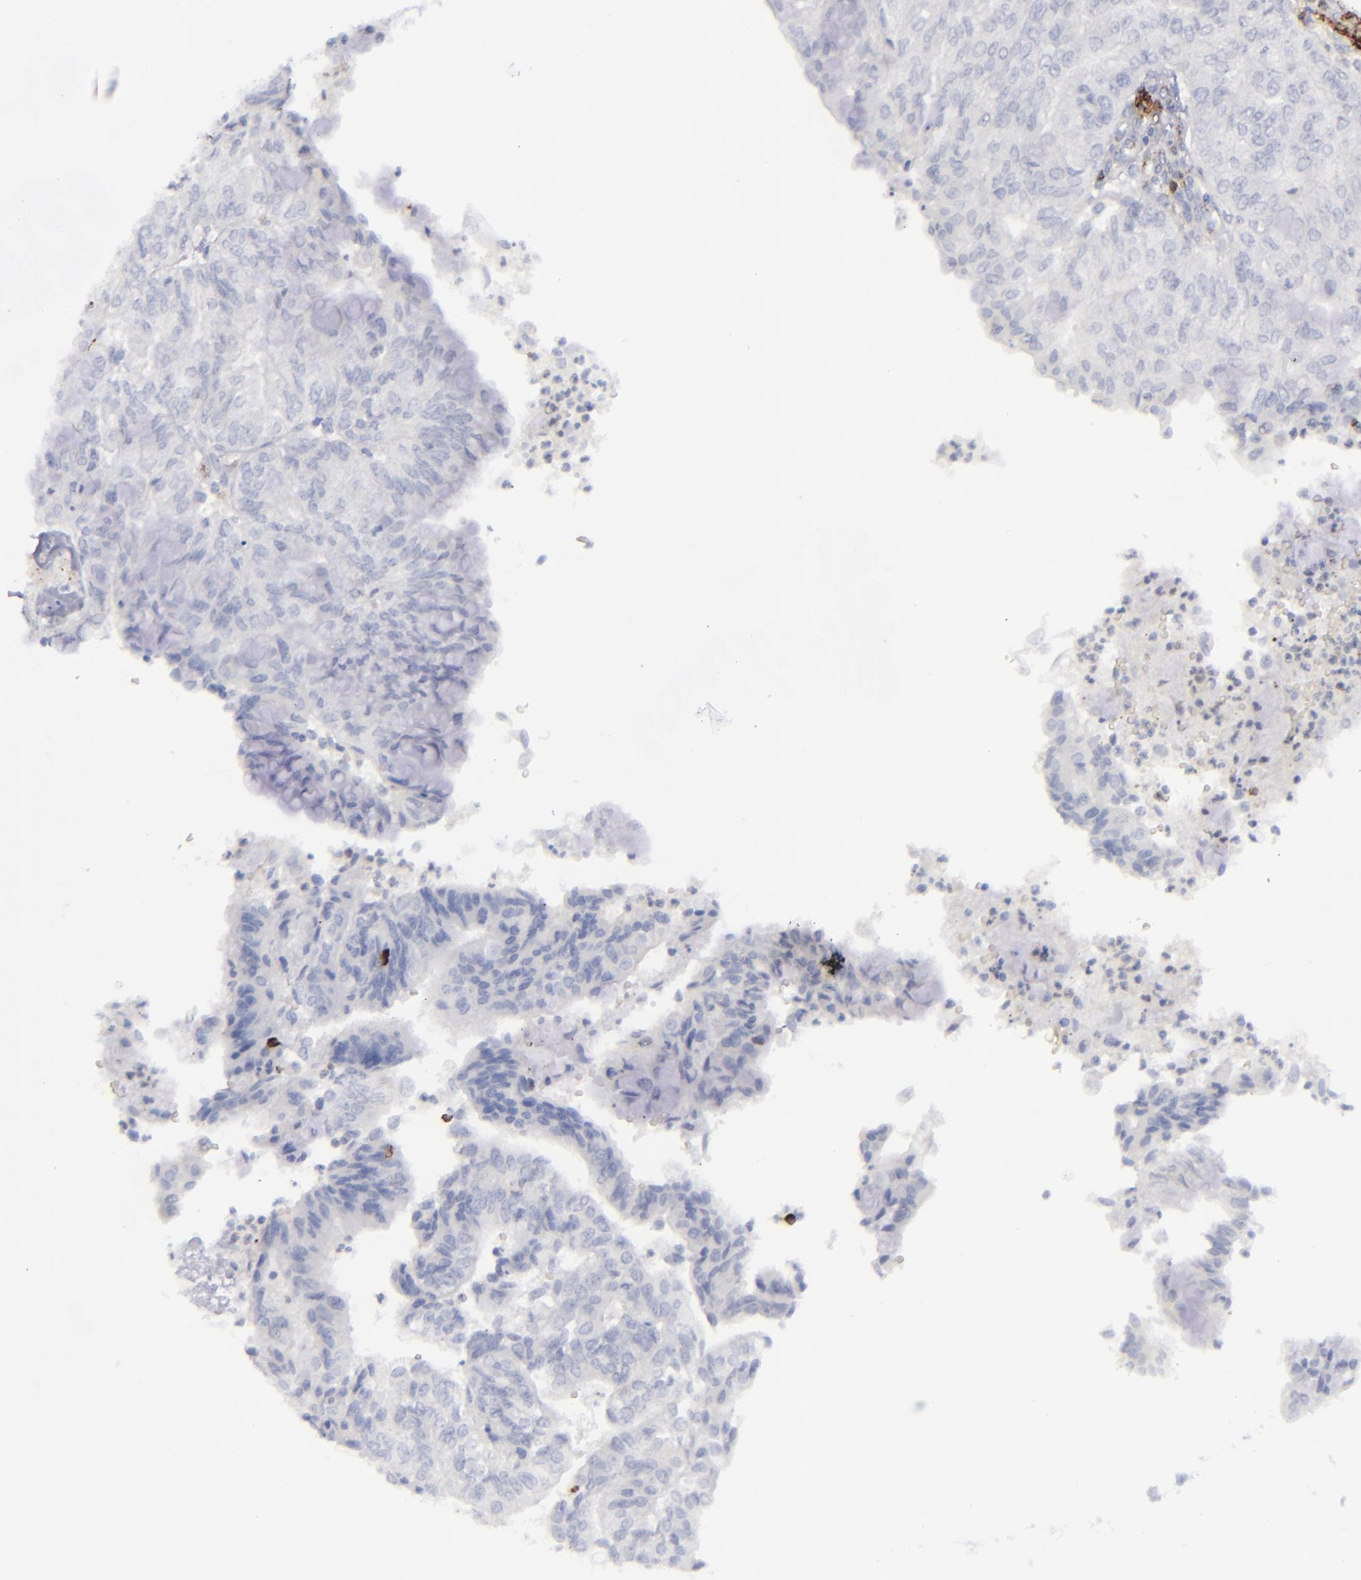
{"staining": {"intensity": "negative", "quantity": "none", "location": "none"}, "tissue": "endometrial cancer", "cell_type": "Tumor cells", "image_type": "cancer", "snomed": [{"axis": "morphology", "description": "Adenocarcinoma, NOS"}, {"axis": "topography", "description": "Endometrium"}], "caption": "The photomicrograph reveals no significant positivity in tumor cells of endometrial cancer.", "gene": "CD27", "patient": {"sex": "female", "age": 59}}